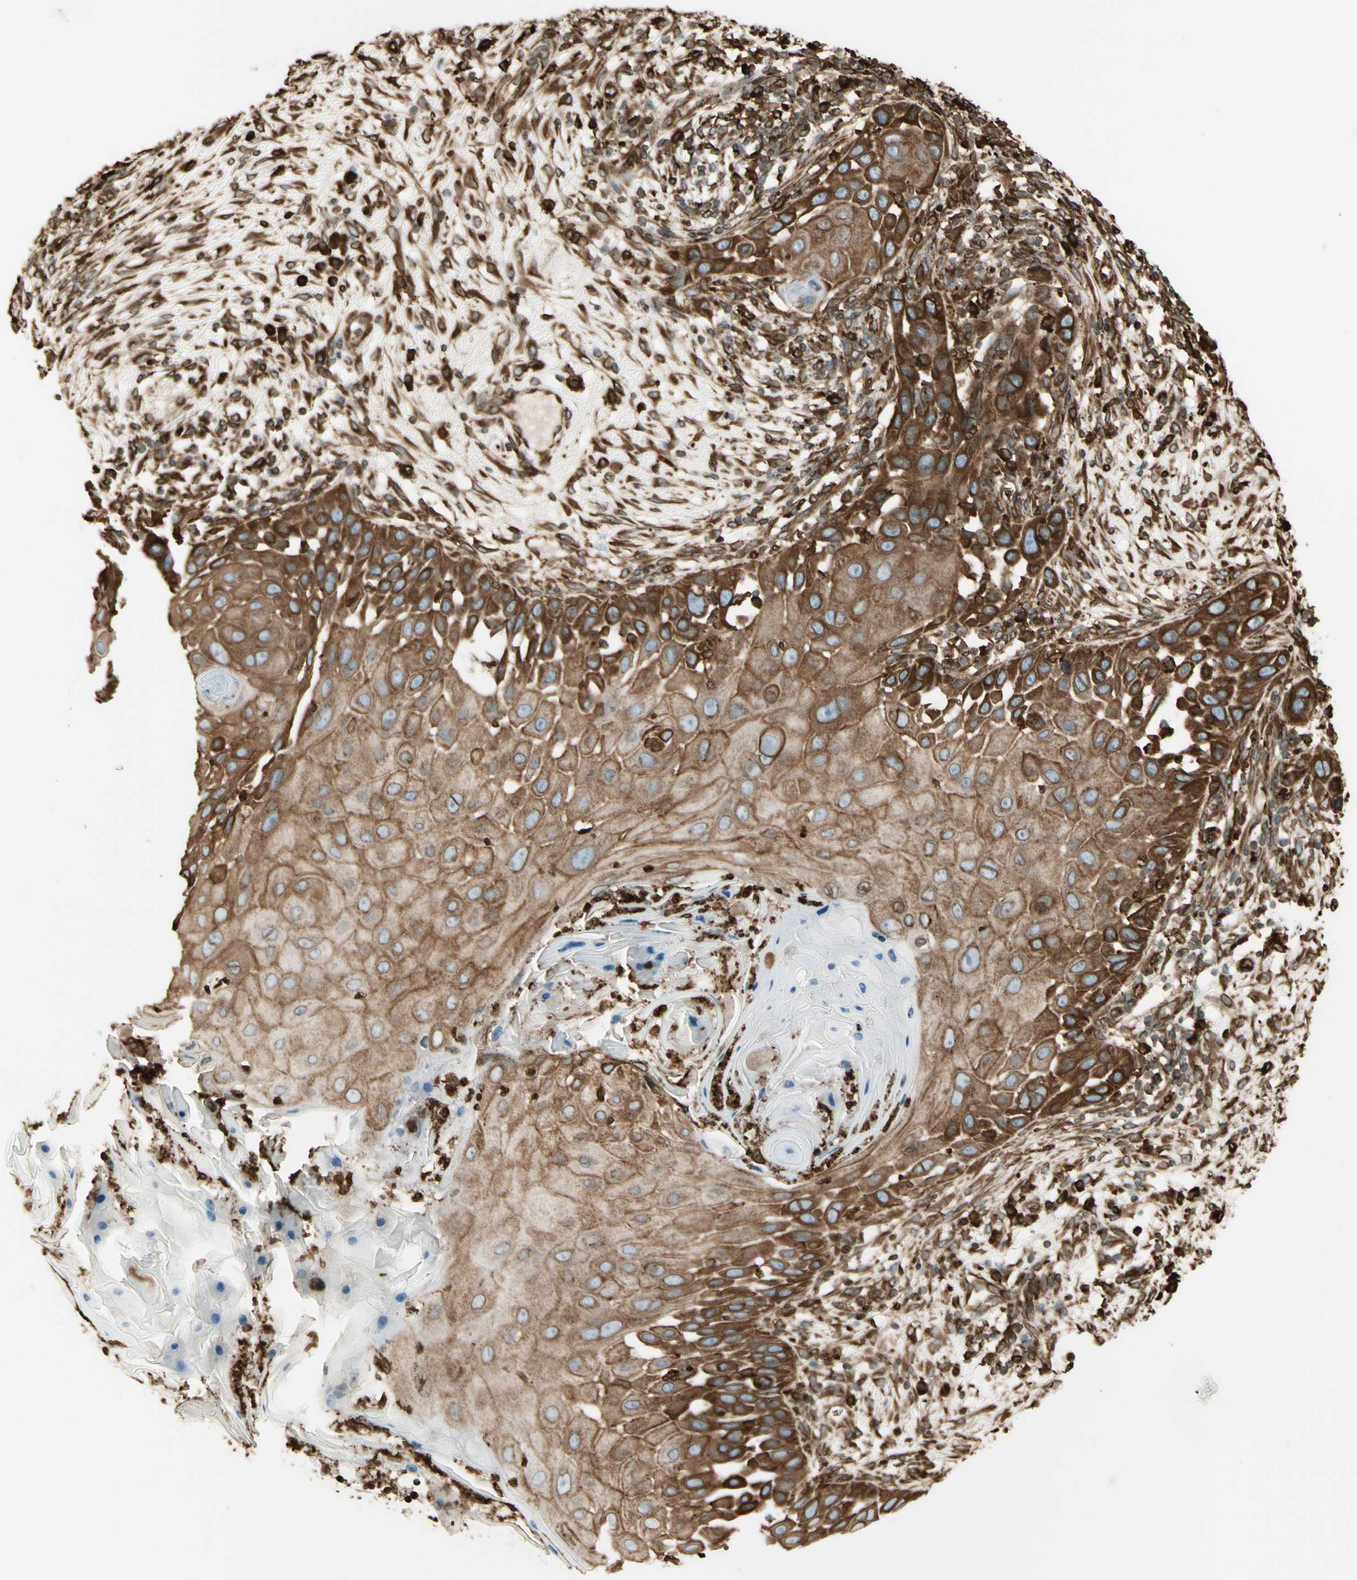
{"staining": {"intensity": "moderate", "quantity": ">75%", "location": "cytoplasmic/membranous"}, "tissue": "skin cancer", "cell_type": "Tumor cells", "image_type": "cancer", "snomed": [{"axis": "morphology", "description": "Squamous cell carcinoma, NOS"}, {"axis": "topography", "description": "Skin"}], "caption": "A histopathology image of skin squamous cell carcinoma stained for a protein displays moderate cytoplasmic/membranous brown staining in tumor cells. (Stains: DAB in brown, nuclei in blue, Microscopy: brightfield microscopy at high magnification).", "gene": "CANX", "patient": {"sex": "female", "age": 44}}